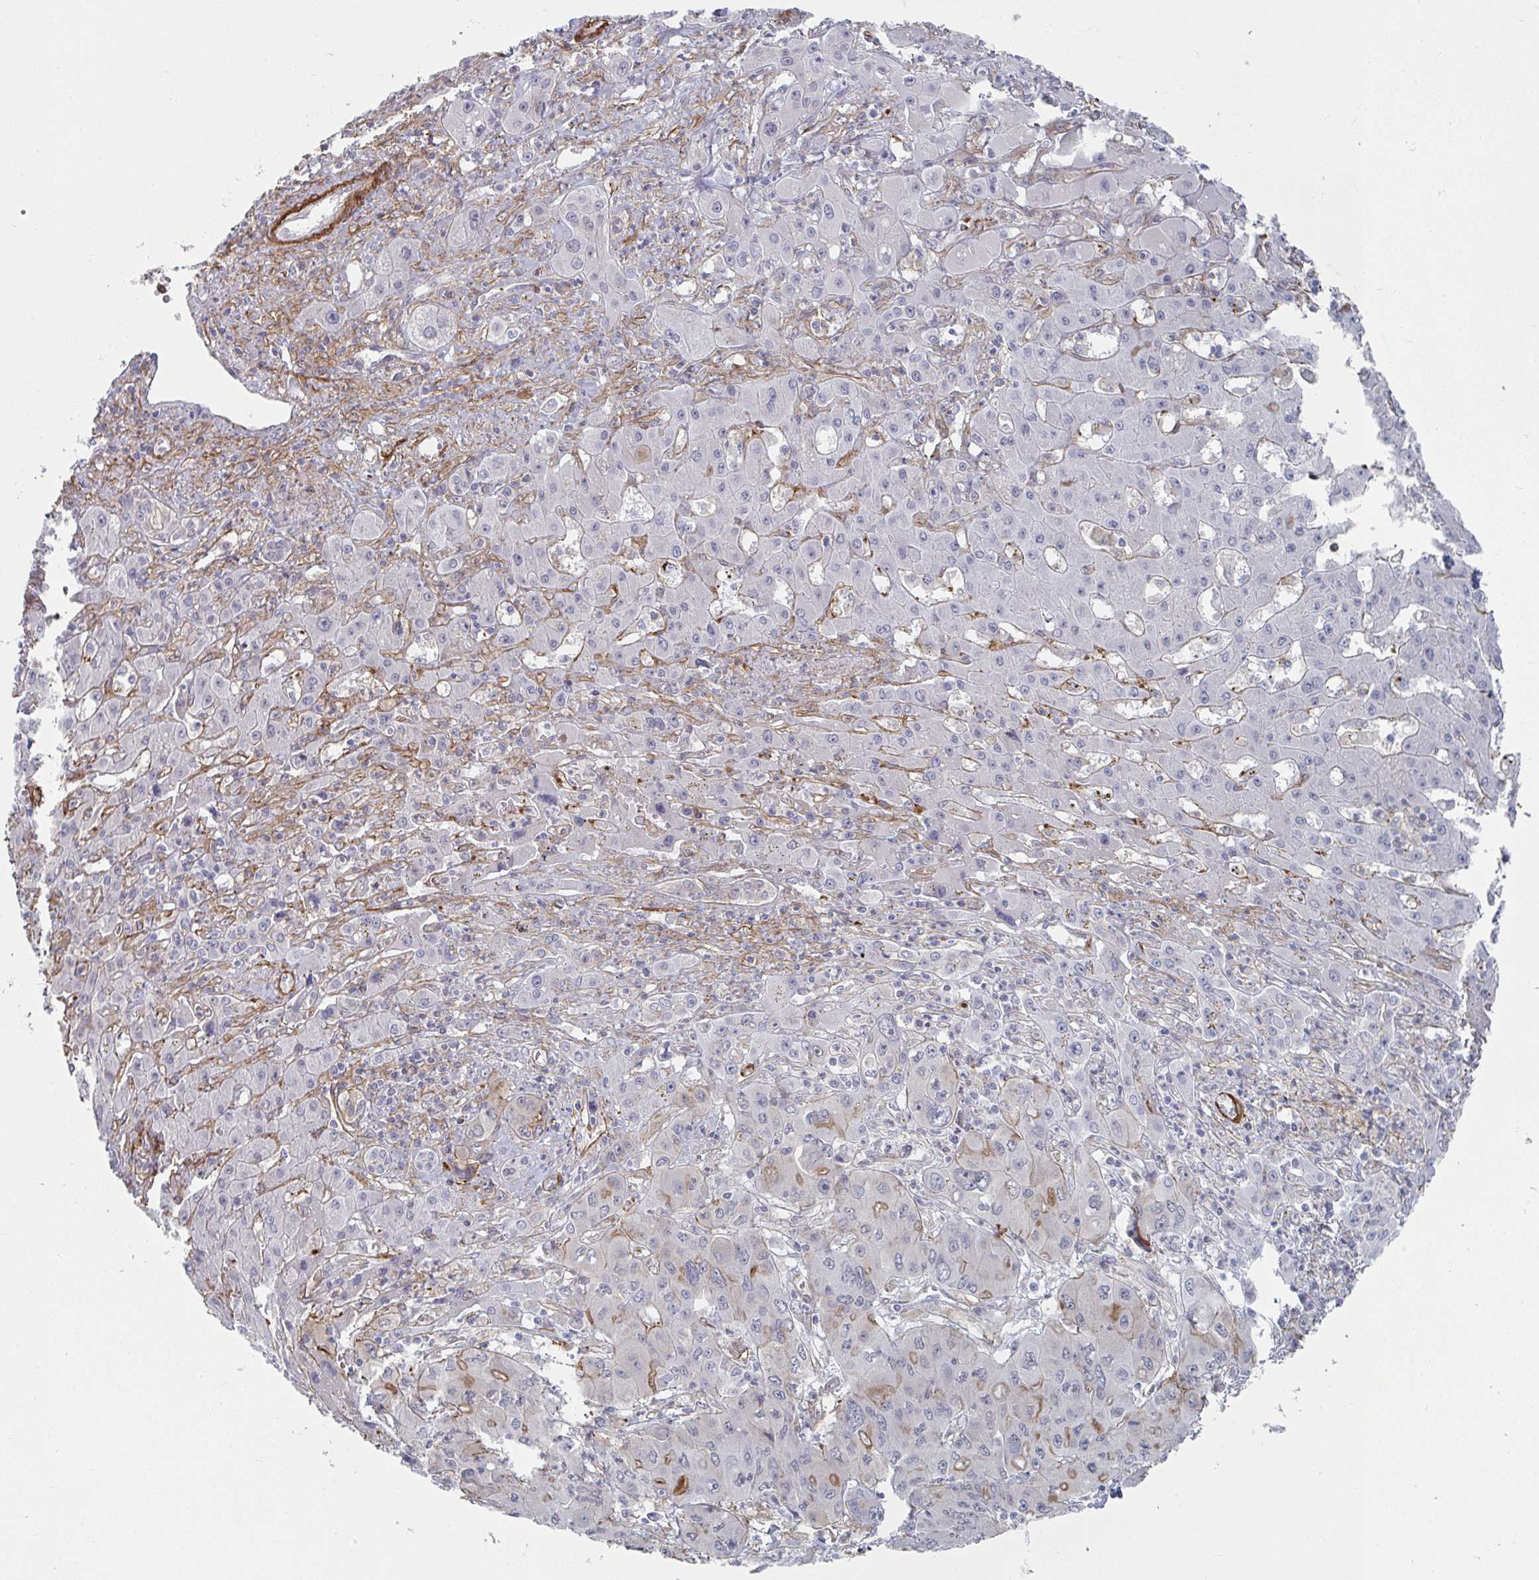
{"staining": {"intensity": "negative", "quantity": "none", "location": "none"}, "tissue": "liver cancer", "cell_type": "Tumor cells", "image_type": "cancer", "snomed": [{"axis": "morphology", "description": "Cholangiocarcinoma"}, {"axis": "topography", "description": "Liver"}], "caption": "High magnification brightfield microscopy of liver cholangiocarcinoma stained with DAB (brown) and counterstained with hematoxylin (blue): tumor cells show no significant expression.", "gene": "NEURL4", "patient": {"sex": "male", "age": 67}}